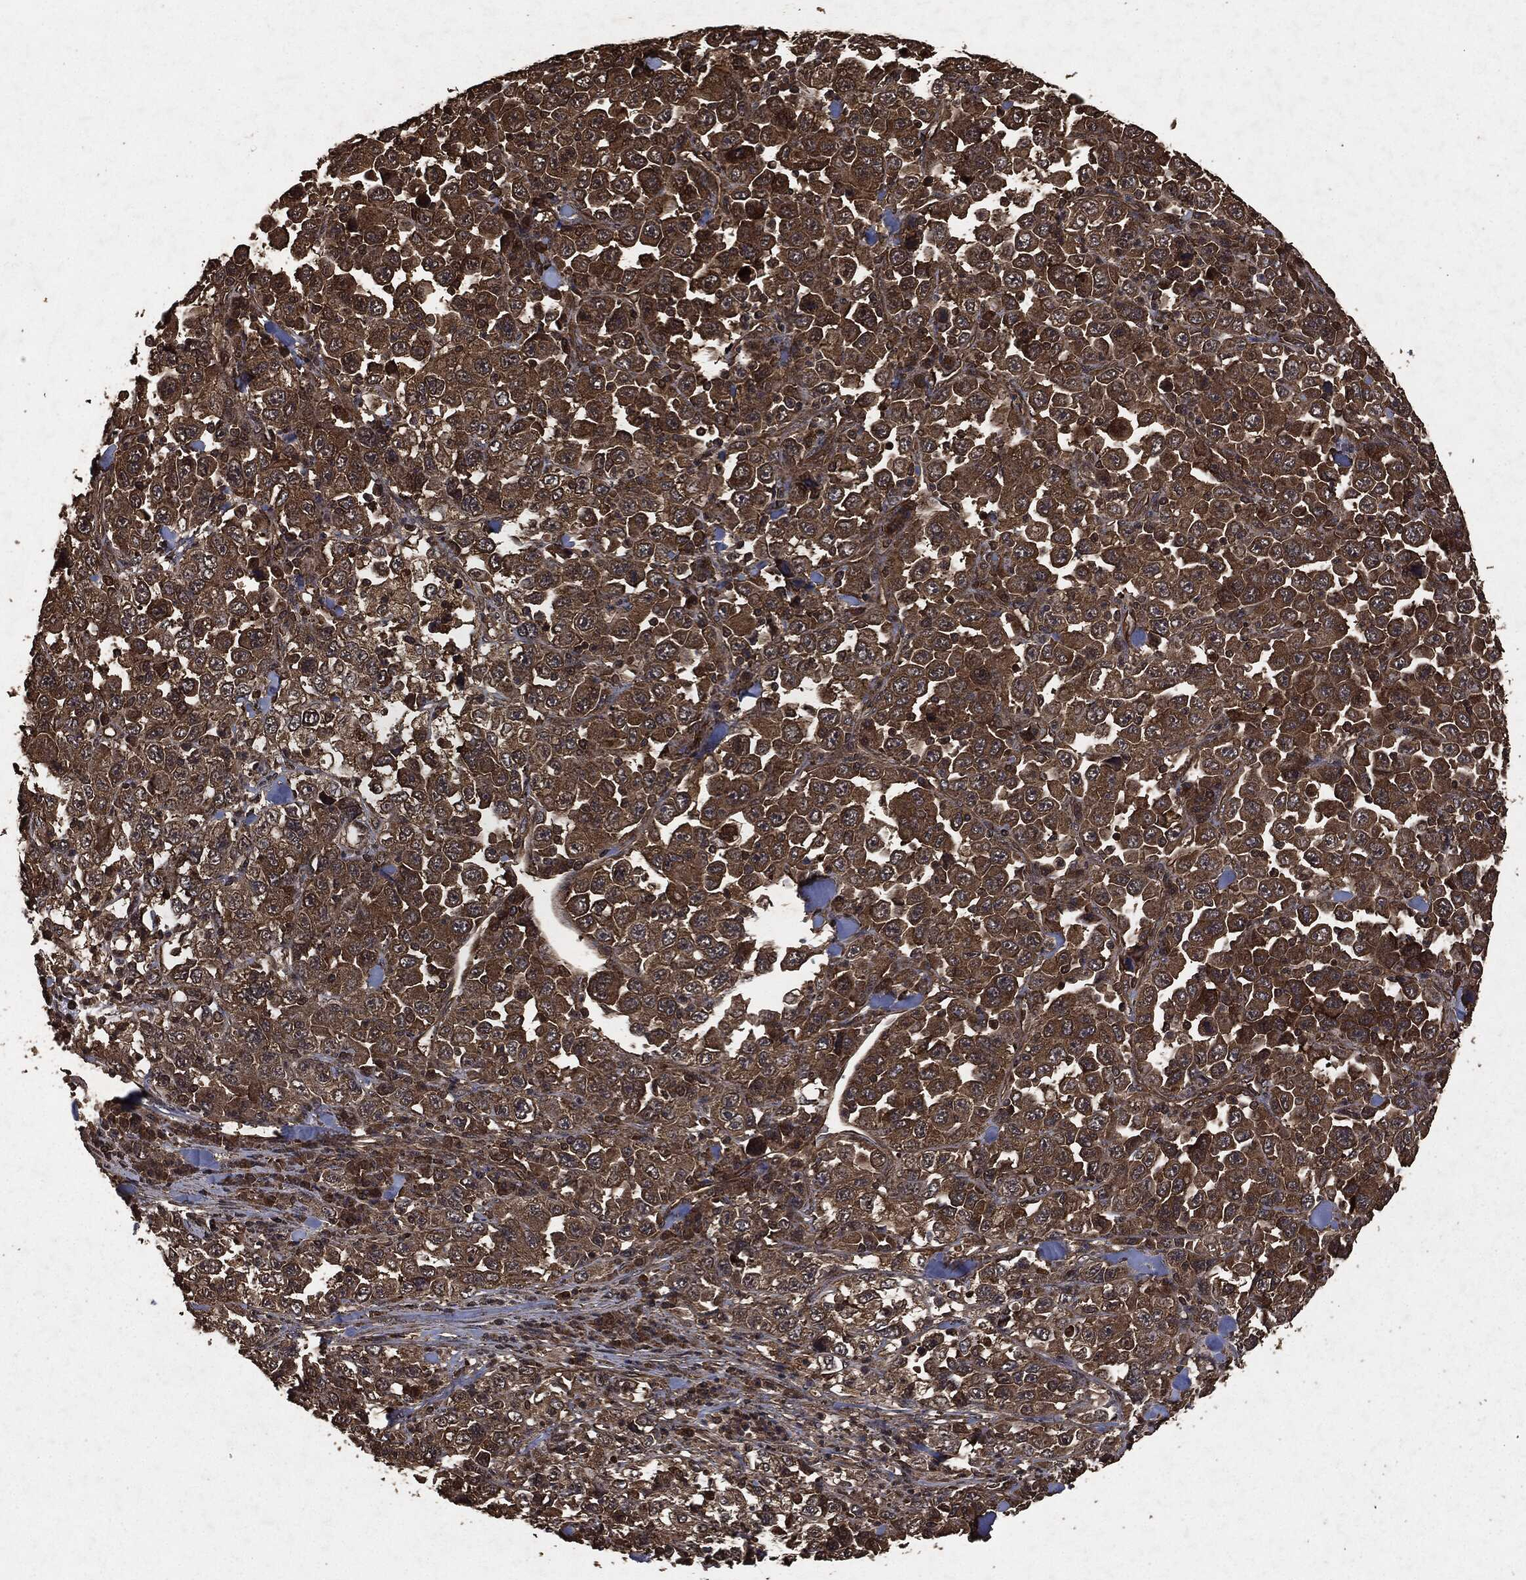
{"staining": {"intensity": "strong", "quantity": "25%-75%", "location": "cytoplasmic/membranous"}, "tissue": "stomach cancer", "cell_type": "Tumor cells", "image_type": "cancer", "snomed": [{"axis": "morphology", "description": "Normal tissue, NOS"}, {"axis": "morphology", "description": "Adenocarcinoma, NOS"}, {"axis": "topography", "description": "Stomach, upper"}, {"axis": "topography", "description": "Stomach"}], "caption": "An image showing strong cytoplasmic/membranous positivity in approximately 25%-75% of tumor cells in stomach adenocarcinoma, as visualized by brown immunohistochemical staining.", "gene": "HRAS", "patient": {"sex": "male", "age": 59}}